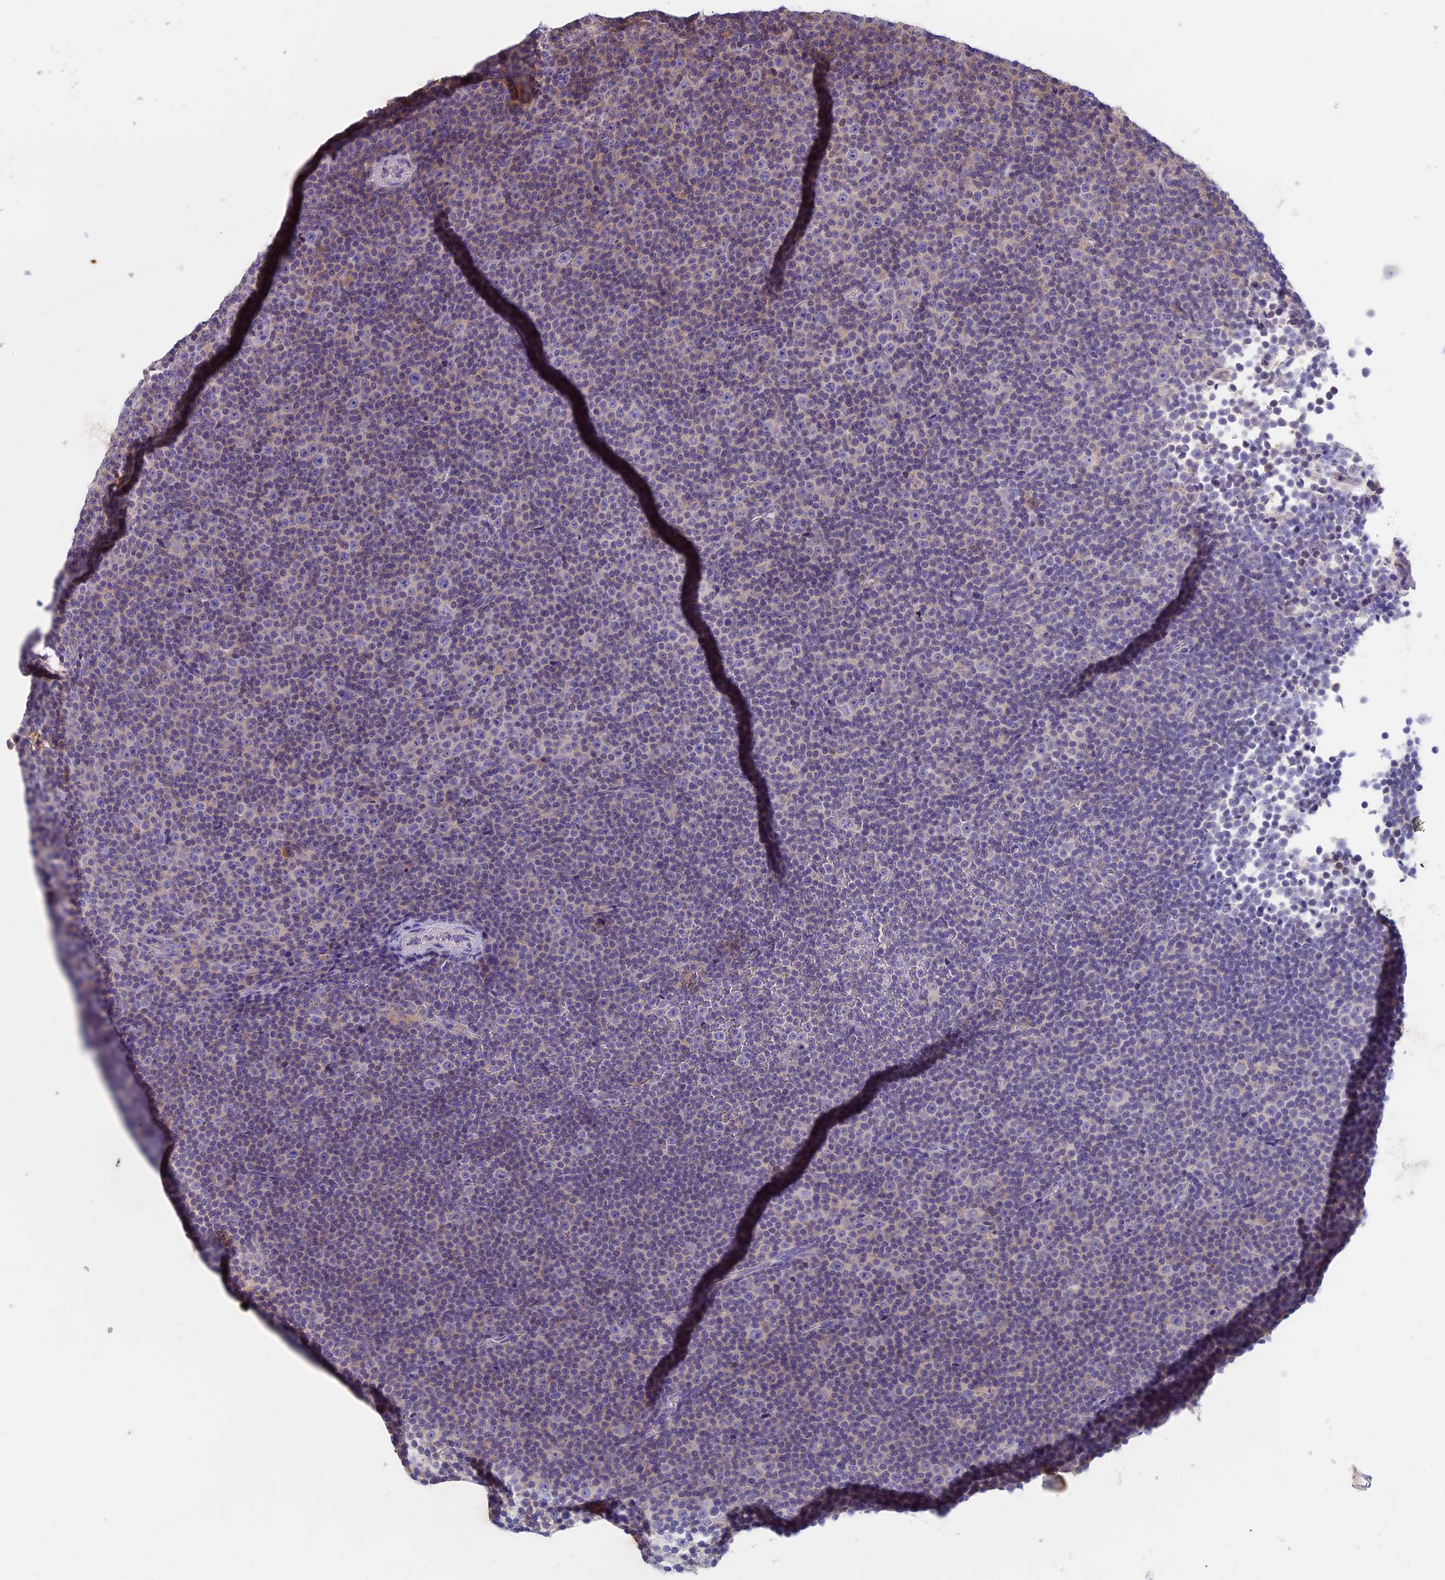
{"staining": {"intensity": "negative", "quantity": "none", "location": "none"}, "tissue": "lymphoma", "cell_type": "Tumor cells", "image_type": "cancer", "snomed": [{"axis": "morphology", "description": "Malignant lymphoma, non-Hodgkin's type, Low grade"}, {"axis": "topography", "description": "Lymph node"}], "caption": "Tumor cells are negative for protein expression in human lymphoma.", "gene": "CDAN1", "patient": {"sex": "female", "age": 67}}